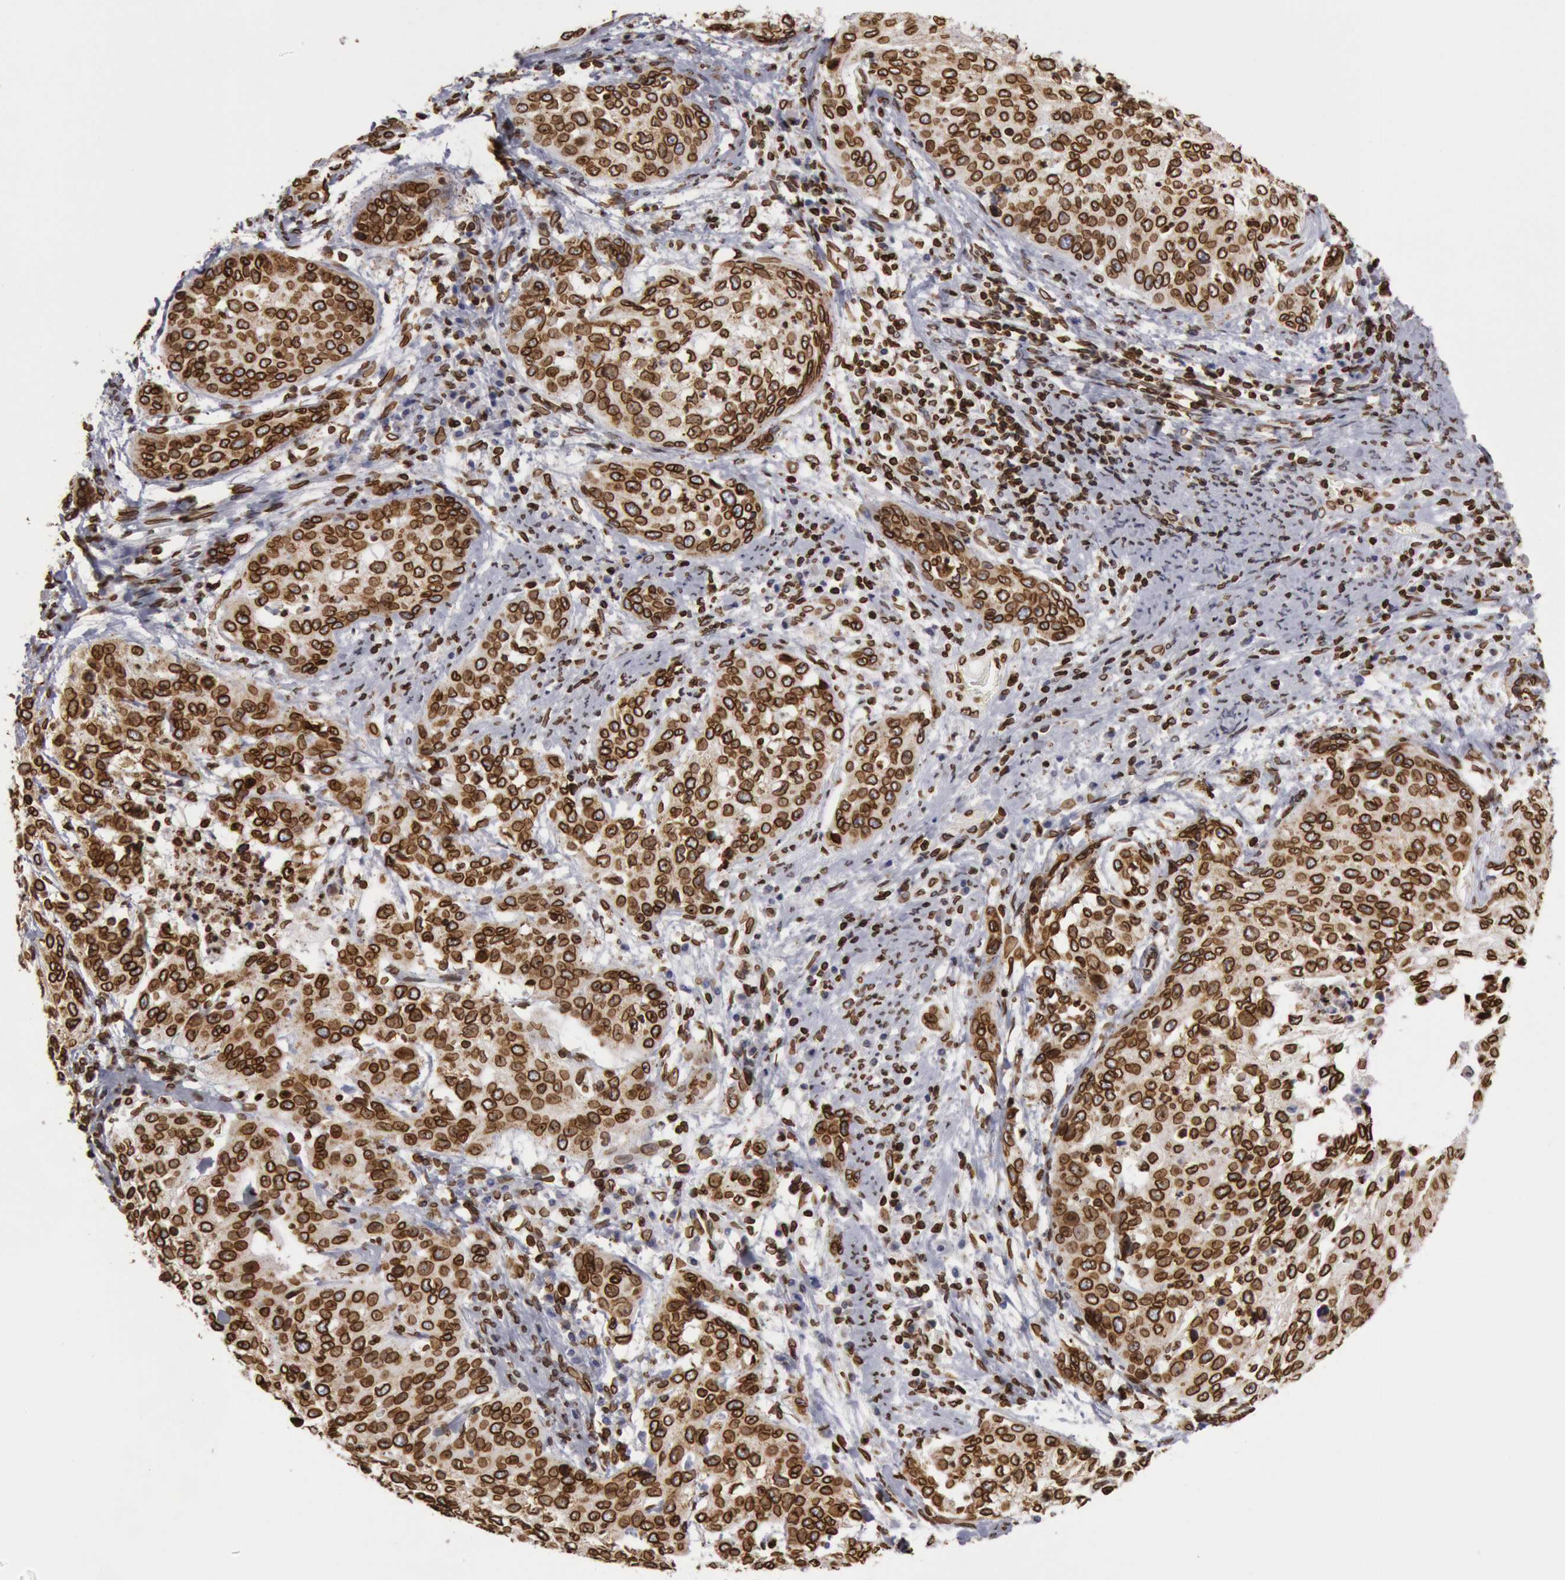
{"staining": {"intensity": "strong", "quantity": ">75%", "location": "nuclear"}, "tissue": "cervical cancer", "cell_type": "Tumor cells", "image_type": "cancer", "snomed": [{"axis": "morphology", "description": "Squamous cell carcinoma, NOS"}, {"axis": "topography", "description": "Cervix"}], "caption": "DAB immunohistochemical staining of human squamous cell carcinoma (cervical) demonstrates strong nuclear protein positivity in approximately >75% of tumor cells.", "gene": "SUN2", "patient": {"sex": "female", "age": 41}}